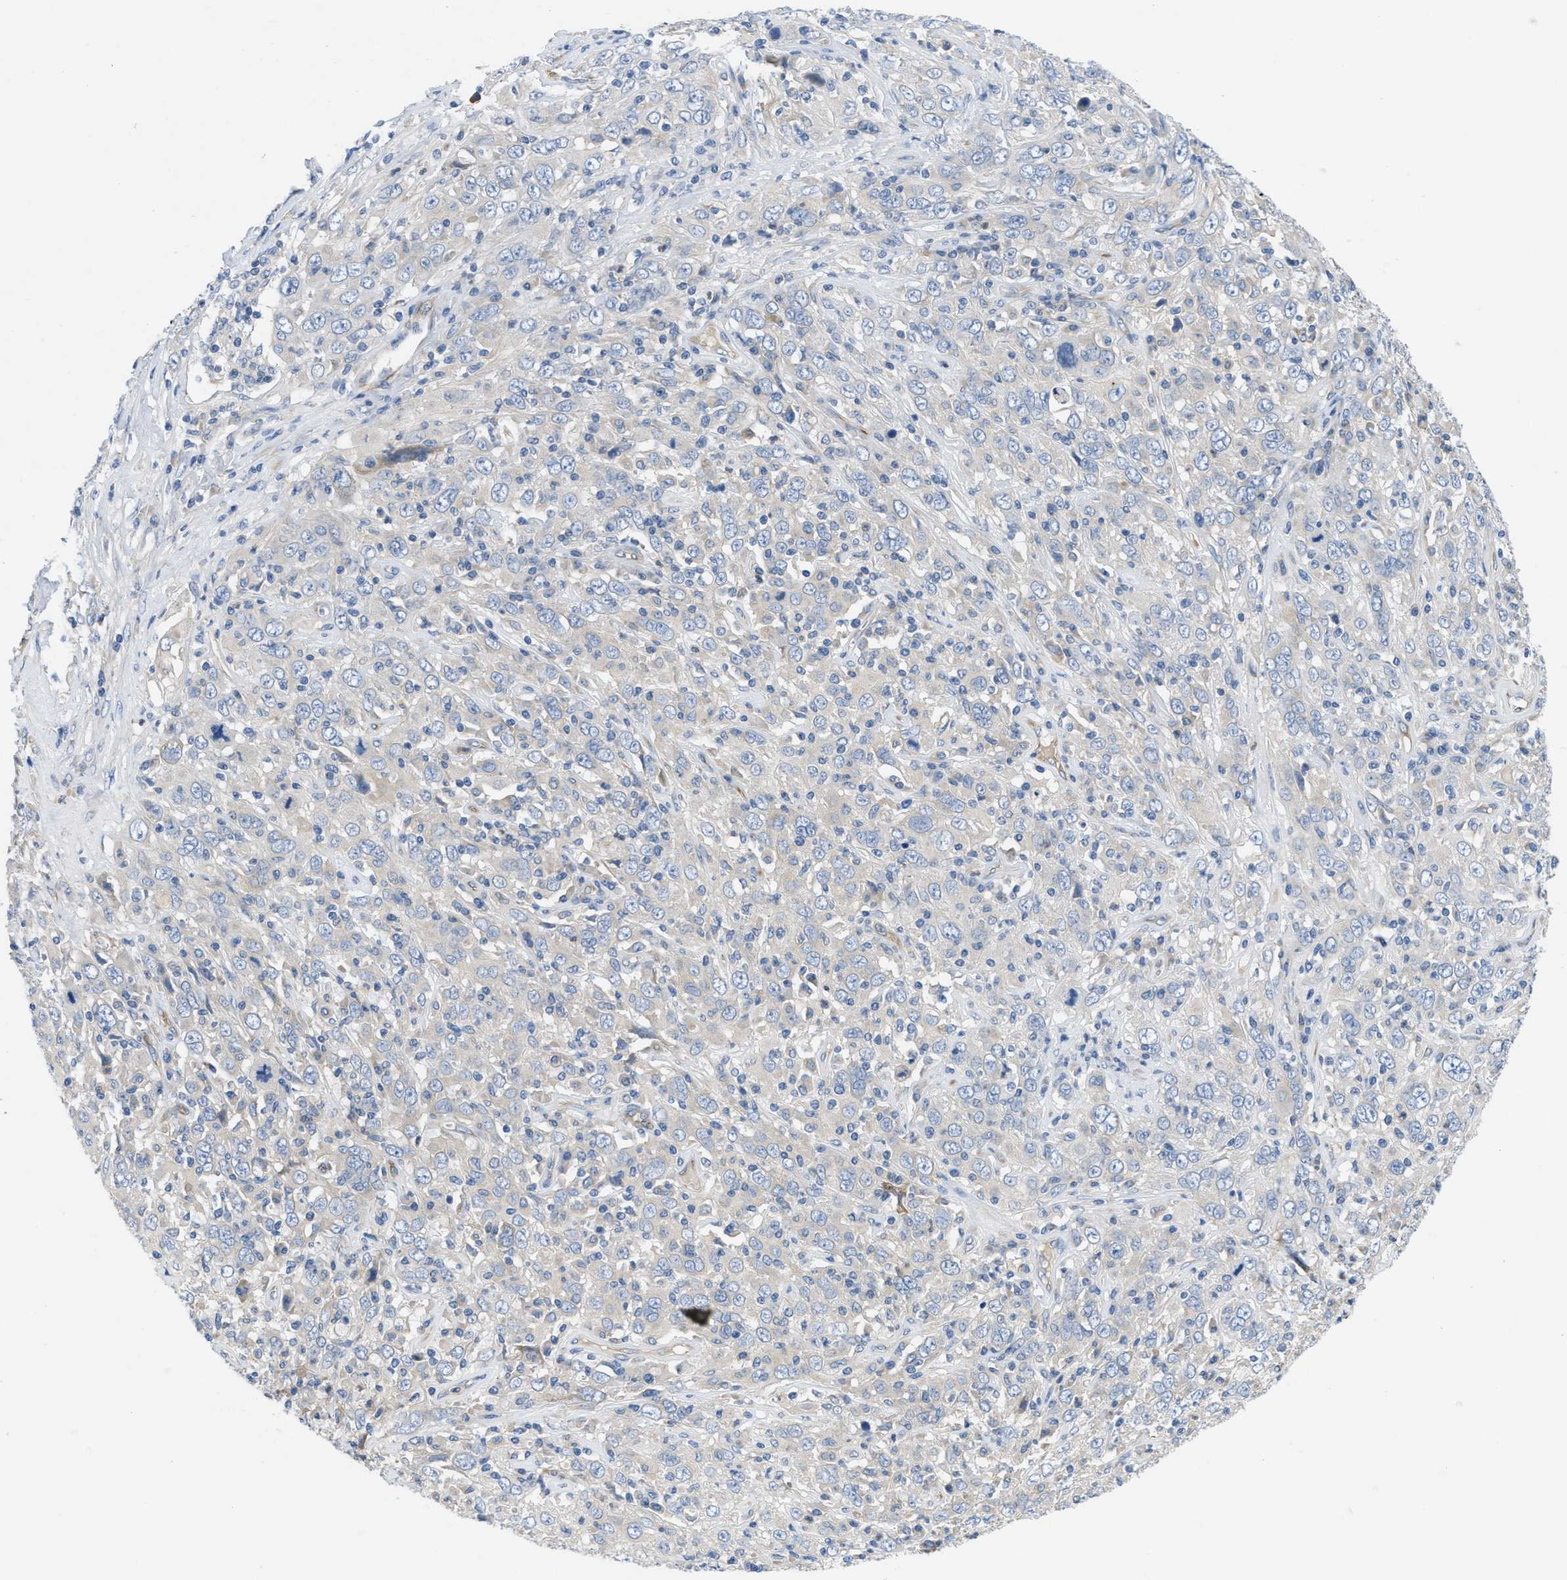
{"staining": {"intensity": "negative", "quantity": "none", "location": "none"}, "tissue": "cervical cancer", "cell_type": "Tumor cells", "image_type": "cancer", "snomed": [{"axis": "morphology", "description": "Squamous cell carcinoma, NOS"}, {"axis": "topography", "description": "Cervix"}], "caption": "High magnification brightfield microscopy of cervical squamous cell carcinoma stained with DAB (brown) and counterstained with hematoxylin (blue): tumor cells show no significant staining.", "gene": "PGR", "patient": {"sex": "female", "age": 46}}